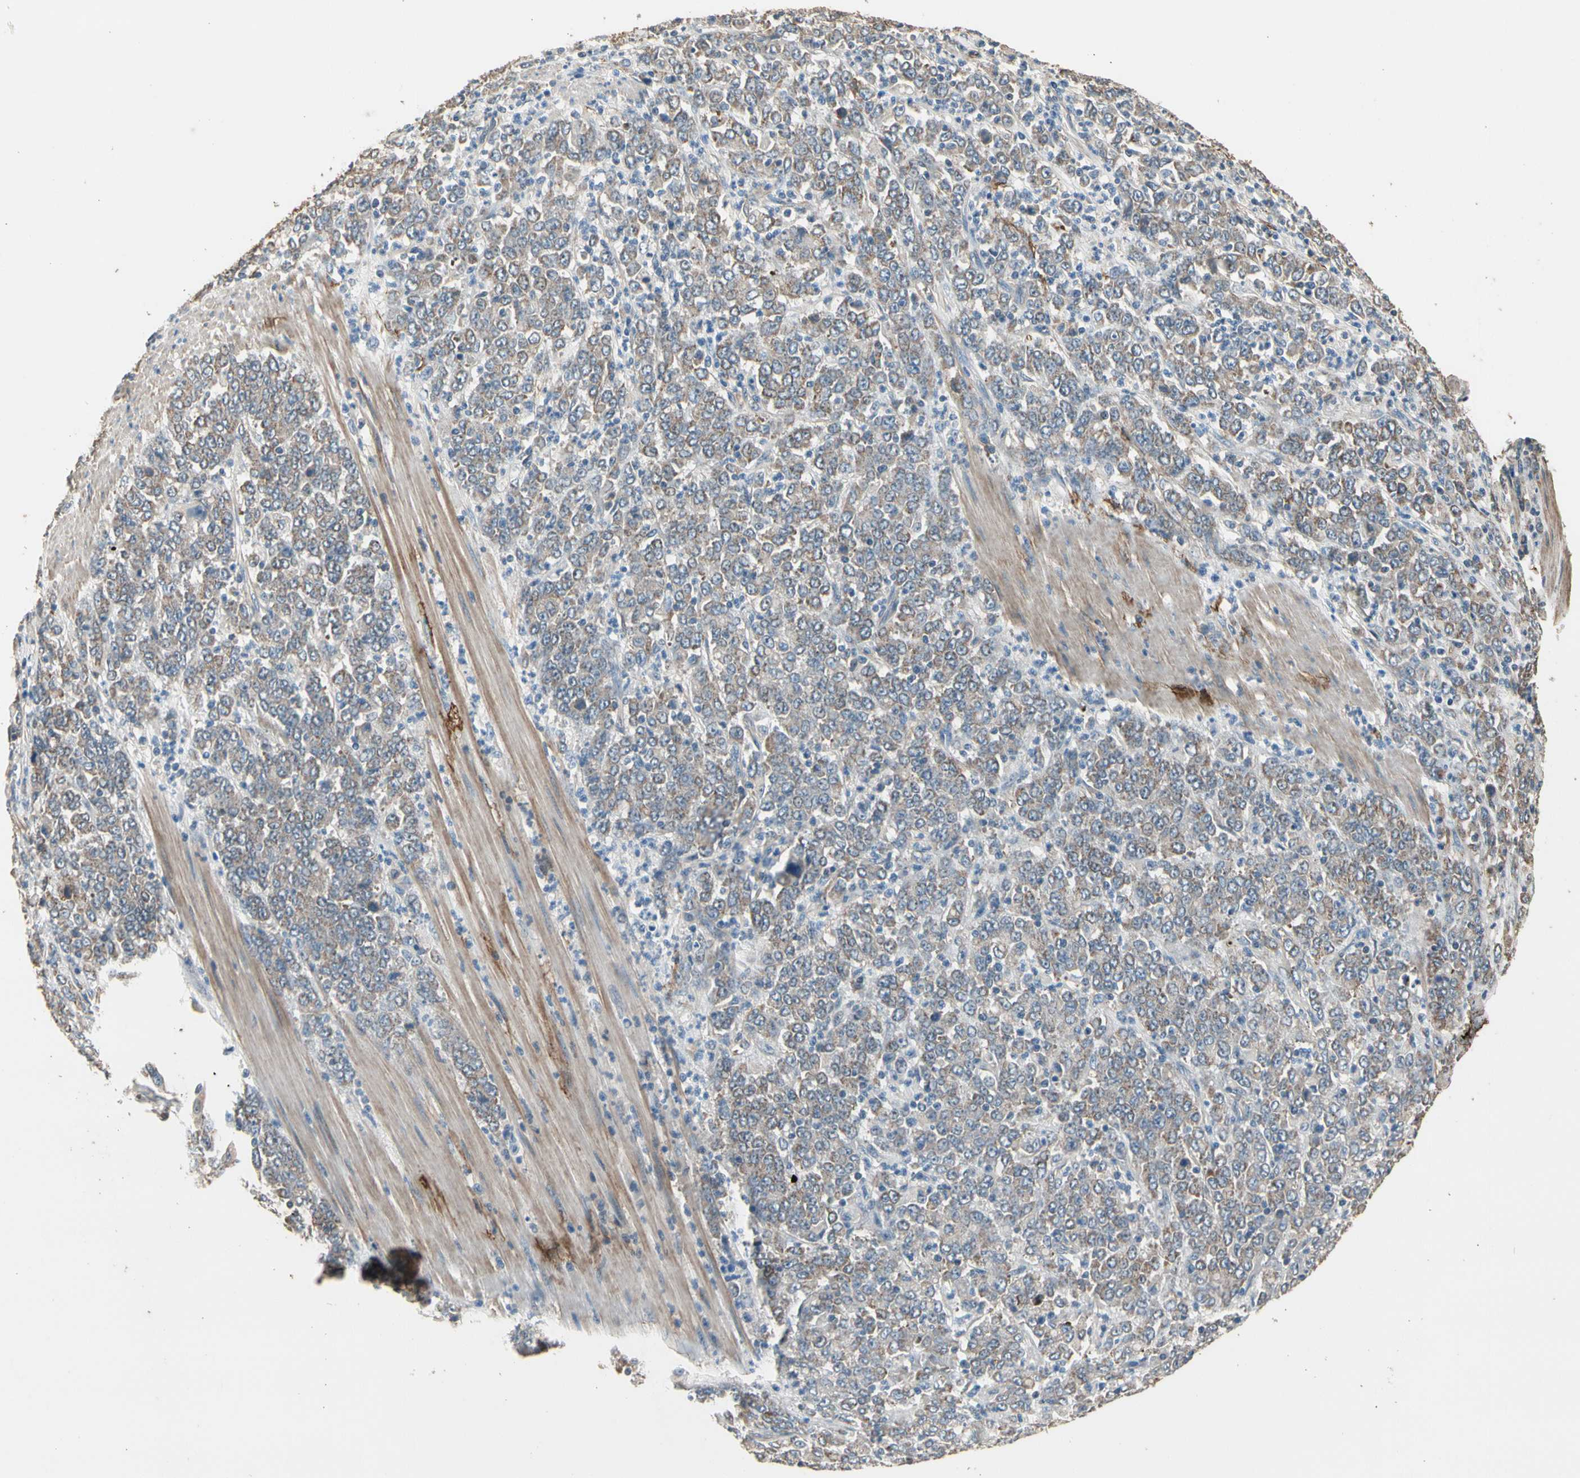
{"staining": {"intensity": "weak", "quantity": ">75%", "location": "cytoplasmic/membranous"}, "tissue": "stomach cancer", "cell_type": "Tumor cells", "image_type": "cancer", "snomed": [{"axis": "morphology", "description": "Adenocarcinoma, NOS"}, {"axis": "topography", "description": "Stomach, lower"}], "caption": "Human stomach cancer (adenocarcinoma) stained for a protein (brown) exhibits weak cytoplasmic/membranous positive expression in approximately >75% of tumor cells.", "gene": "SUSD2", "patient": {"sex": "female", "age": 71}}